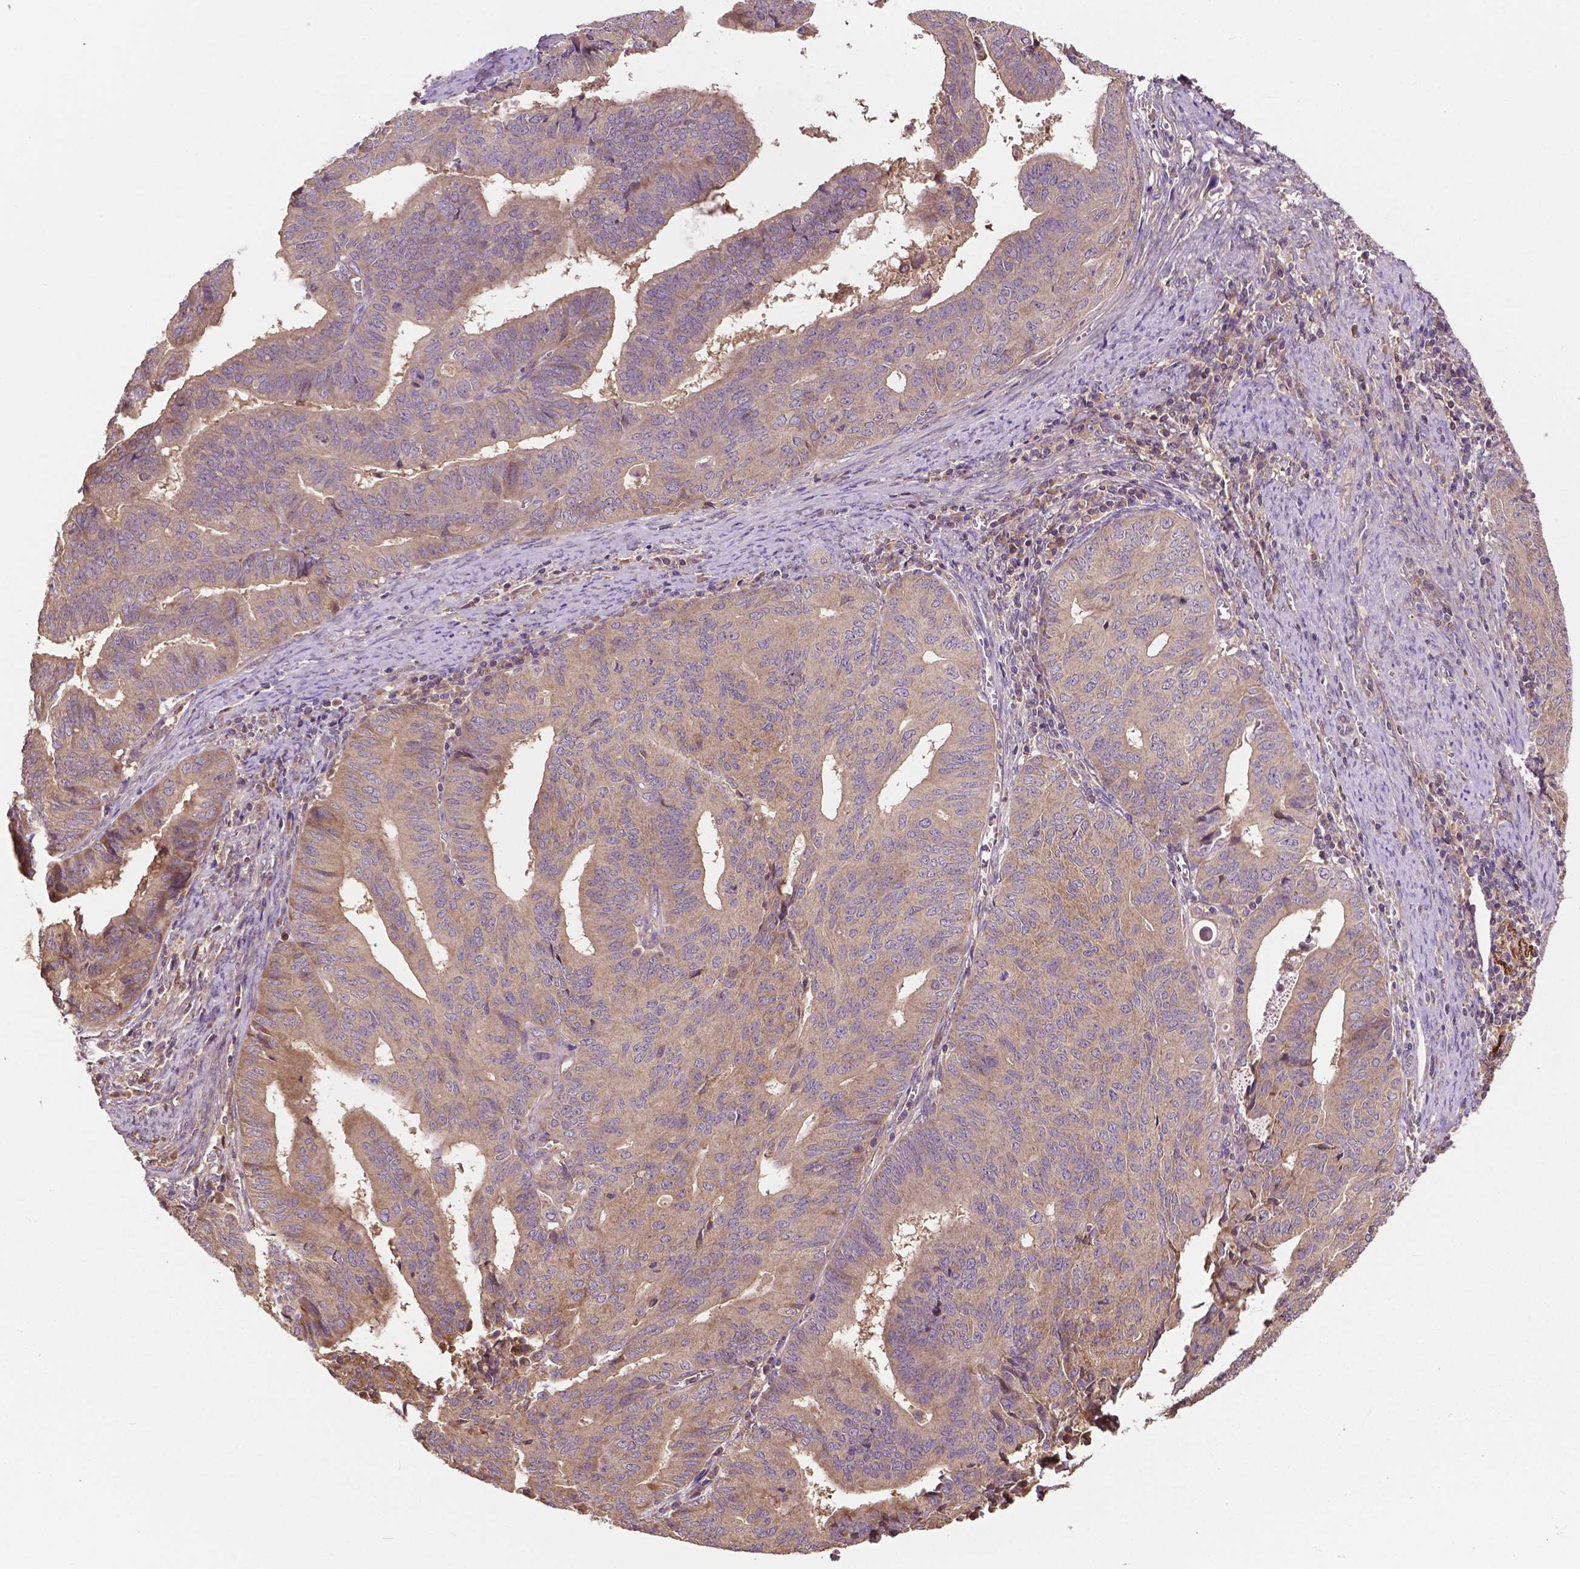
{"staining": {"intensity": "weak", "quantity": "25%-75%", "location": "cytoplasmic/membranous"}, "tissue": "endometrial cancer", "cell_type": "Tumor cells", "image_type": "cancer", "snomed": [{"axis": "morphology", "description": "Adenocarcinoma, NOS"}, {"axis": "topography", "description": "Endometrium"}], "caption": "Immunohistochemical staining of adenocarcinoma (endometrial) shows low levels of weak cytoplasmic/membranous protein expression in approximately 25%-75% of tumor cells. (DAB IHC with brightfield microscopy, high magnification).", "gene": "GJA9", "patient": {"sex": "female", "age": 65}}